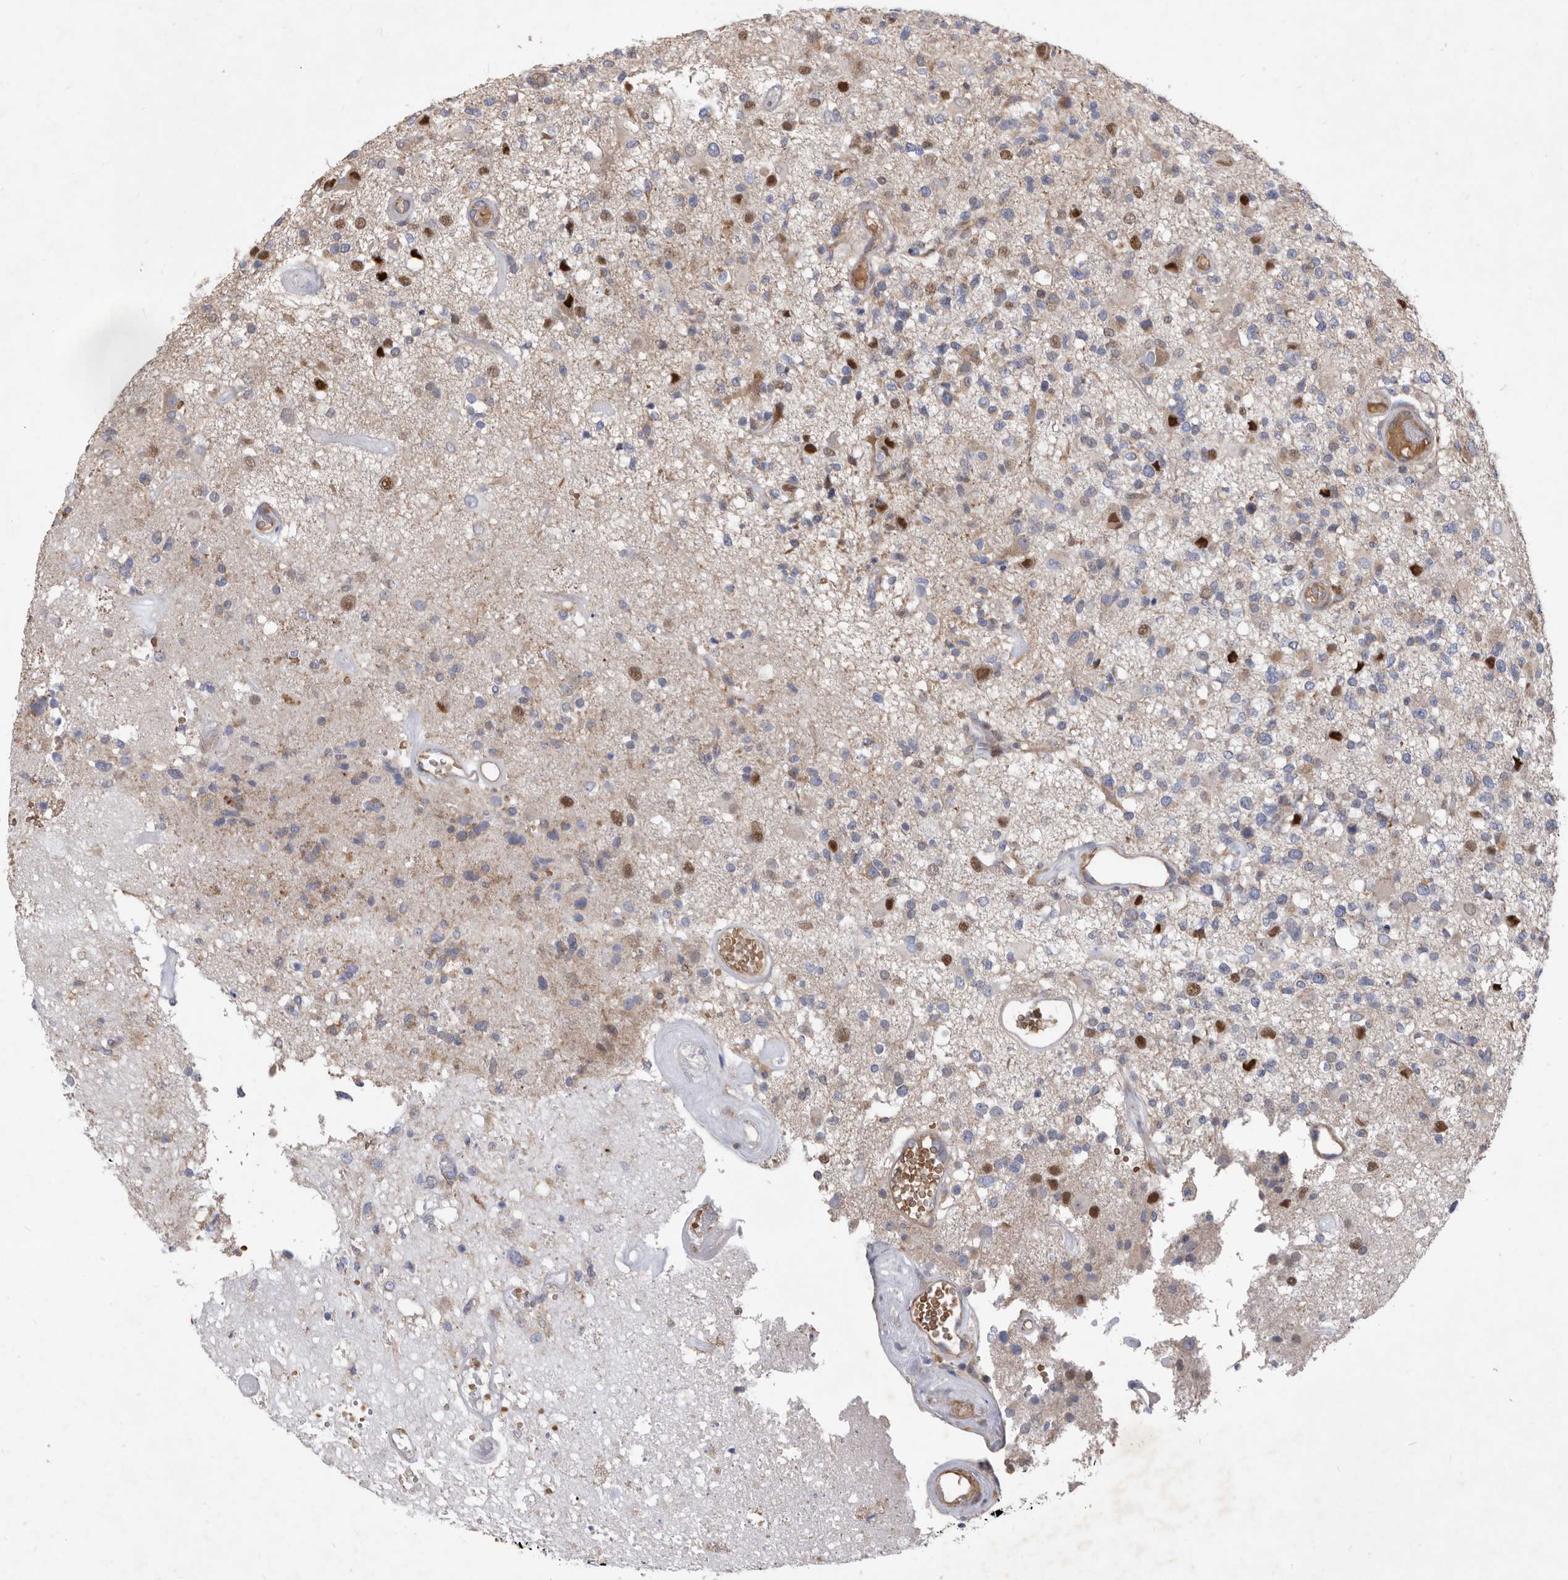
{"staining": {"intensity": "negative", "quantity": "none", "location": "none"}, "tissue": "glioma", "cell_type": "Tumor cells", "image_type": "cancer", "snomed": [{"axis": "morphology", "description": "Glioma, malignant, High grade"}, {"axis": "morphology", "description": "Glioblastoma, NOS"}, {"axis": "topography", "description": "Brain"}], "caption": "The image reveals no significant positivity in tumor cells of glioma. Nuclei are stained in blue.", "gene": "ATP13A3", "patient": {"sex": "male", "age": 60}}